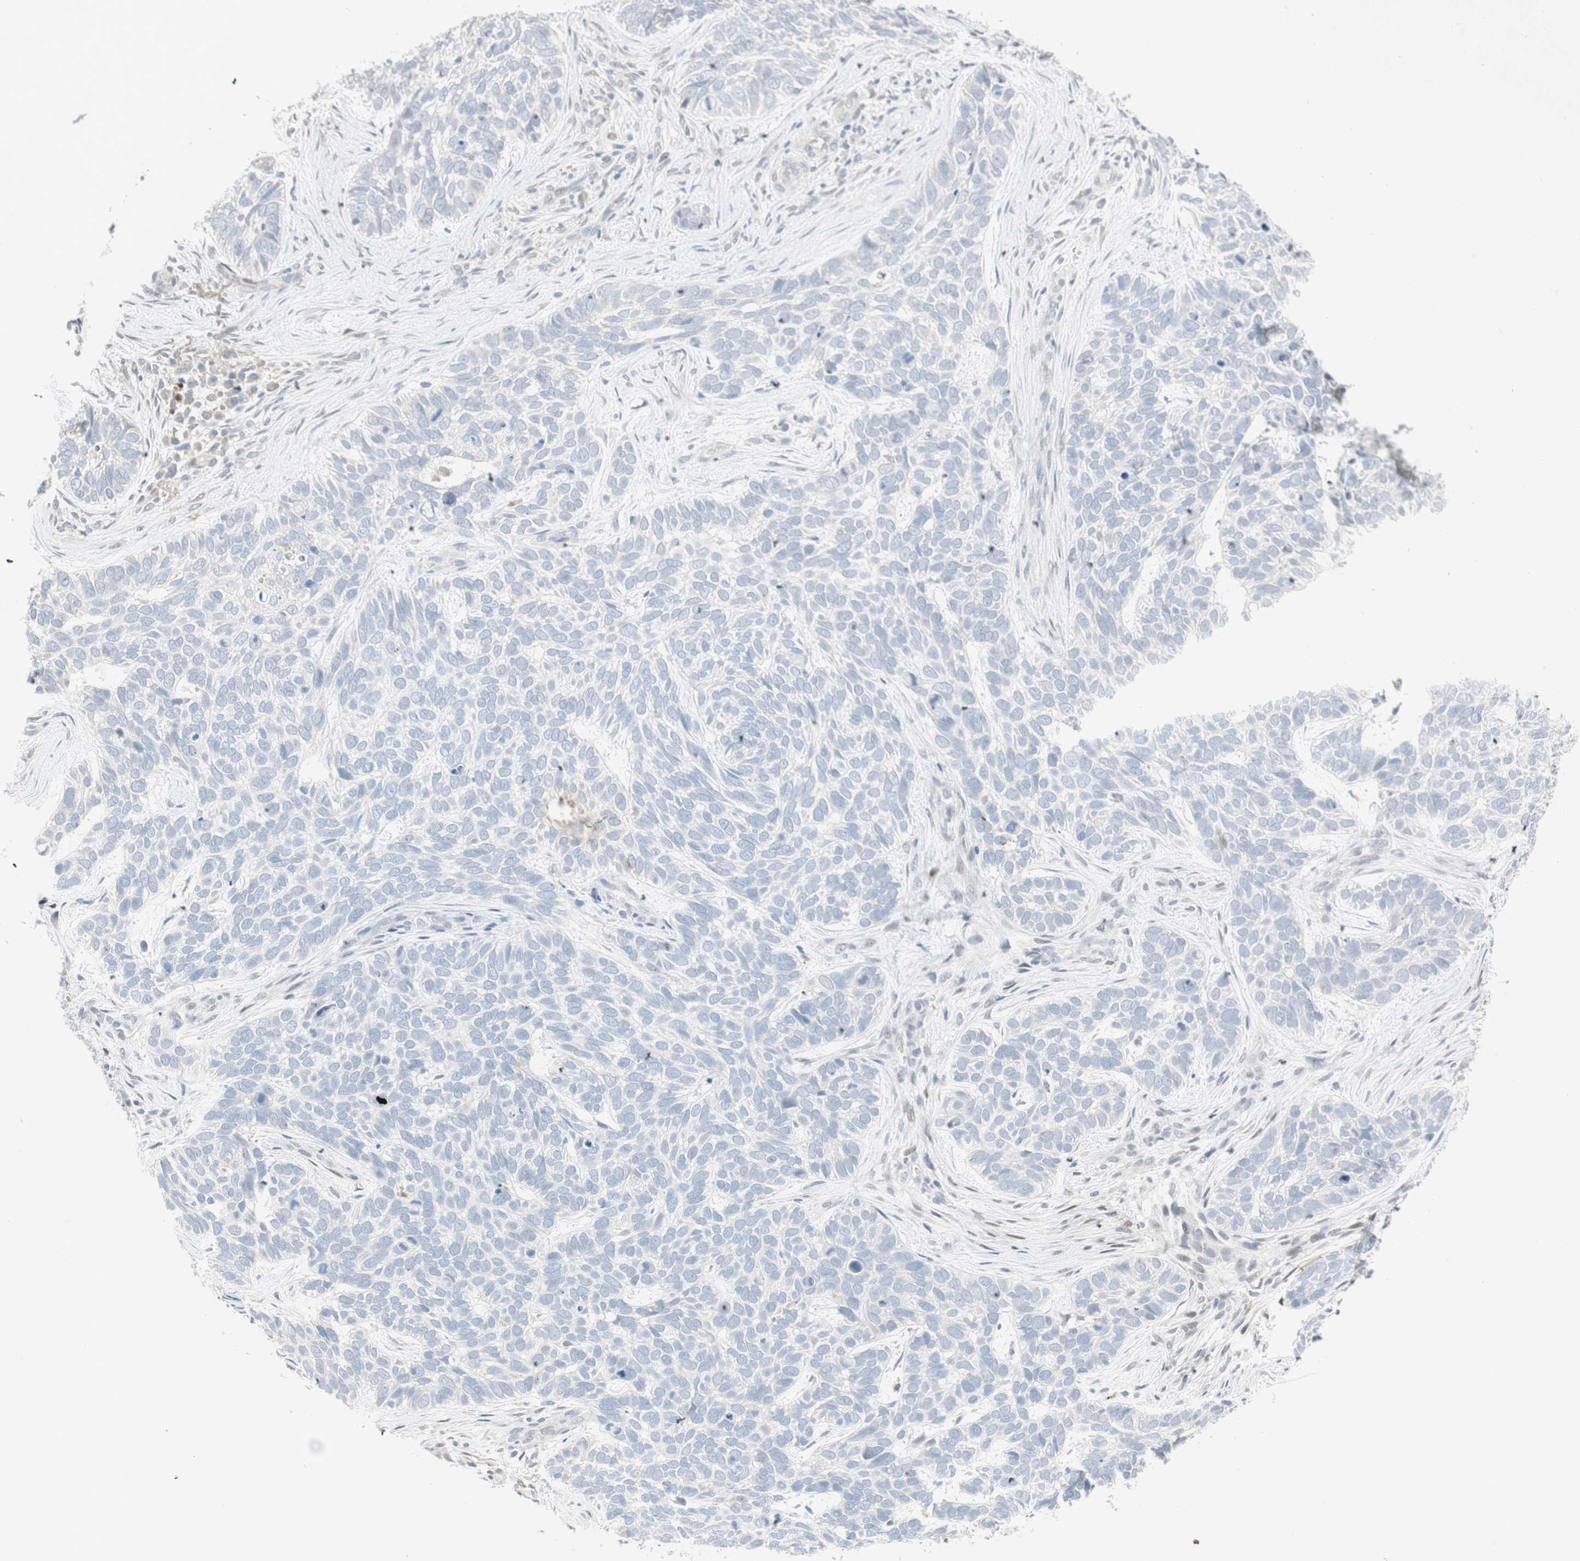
{"staining": {"intensity": "negative", "quantity": "none", "location": "none"}, "tissue": "skin cancer", "cell_type": "Tumor cells", "image_type": "cancer", "snomed": [{"axis": "morphology", "description": "Basal cell carcinoma"}, {"axis": "topography", "description": "Skin"}], "caption": "The histopathology image displays no staining of tumor cells in skin cancer.", "gene": "CAND2", "patient": {"sex": "male", "age": 87}}